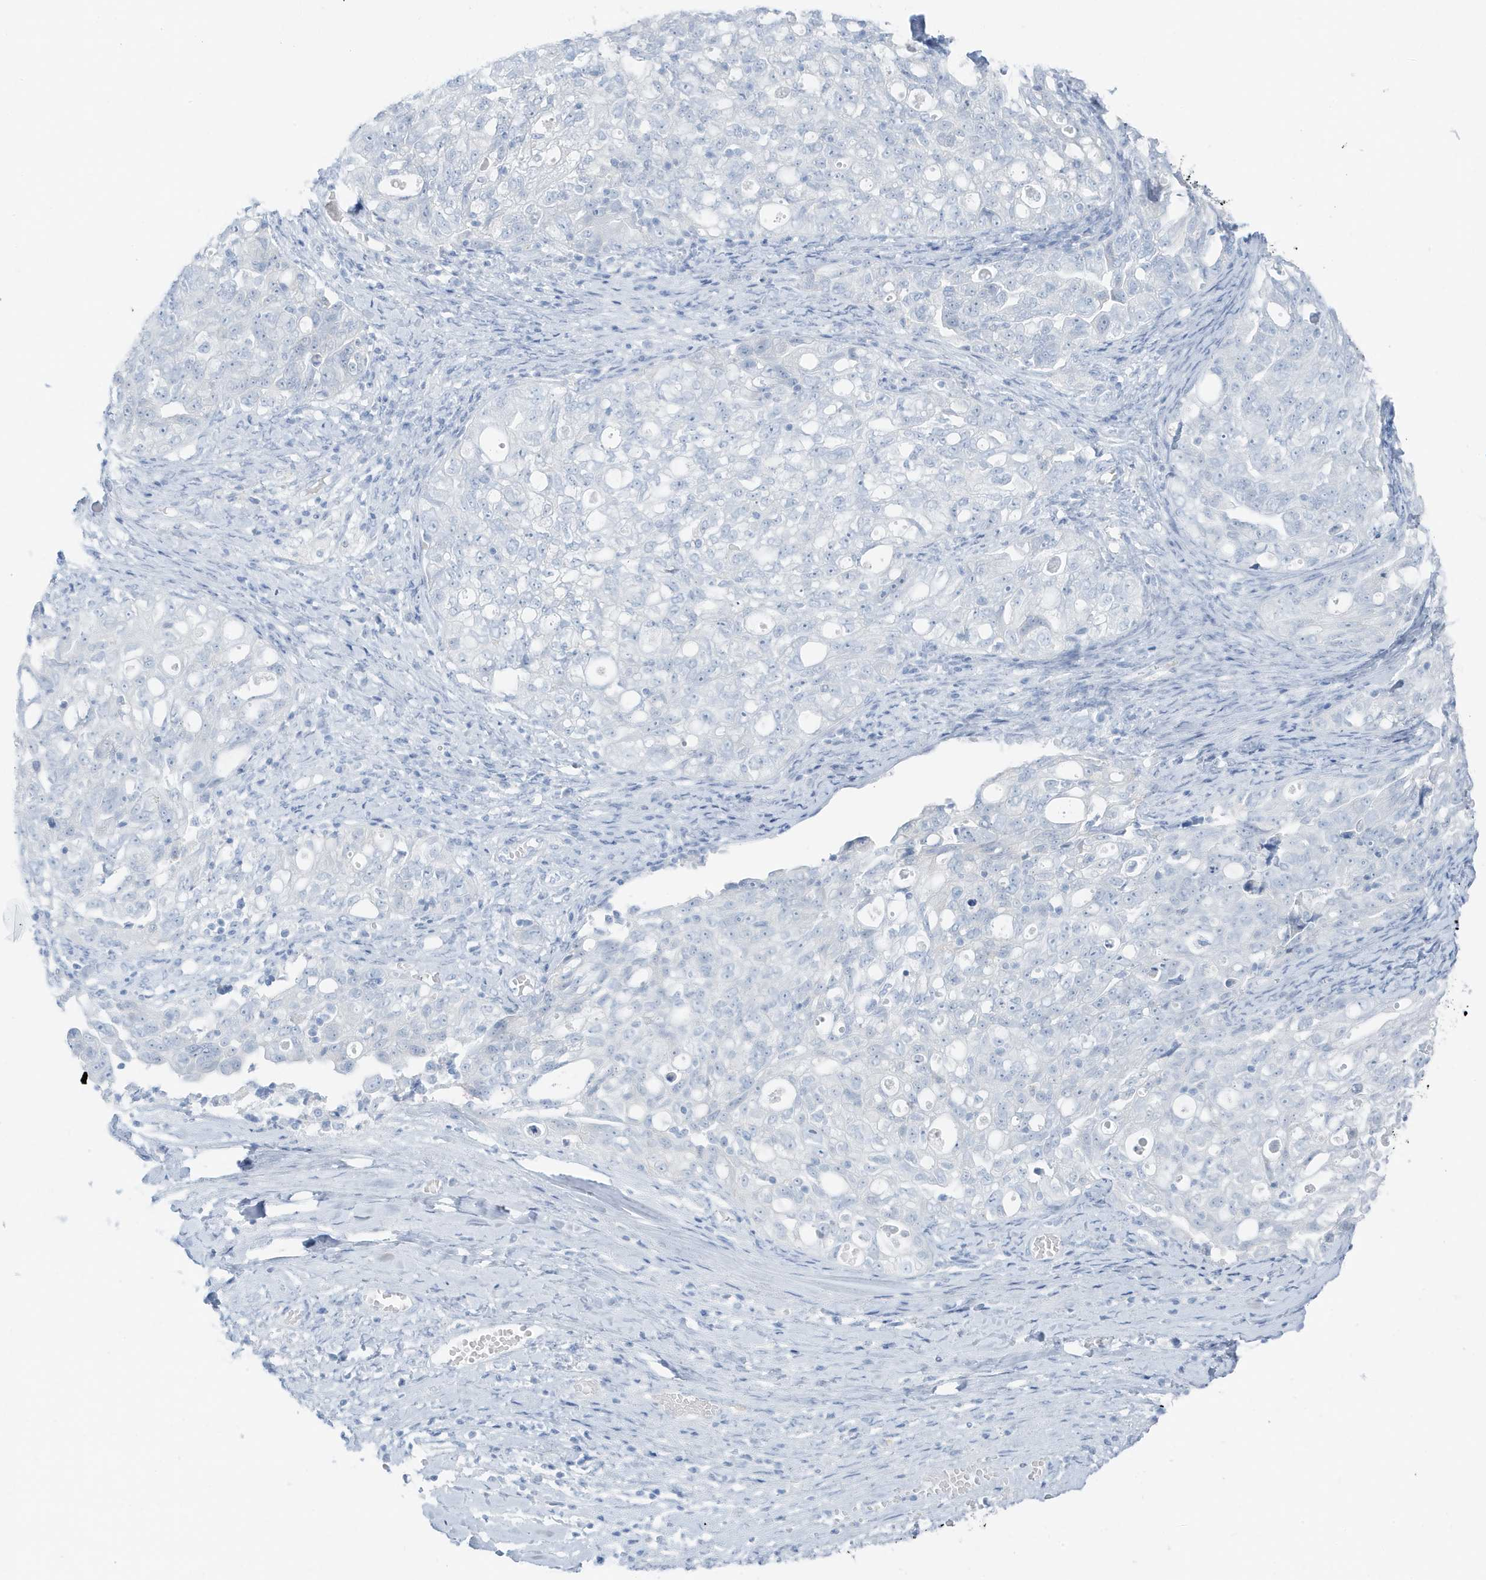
{"staining": {"intensity": "negative", "quantity": "none", "location": "none"}, "tissue": "ovarian cancer", "cell_type": "Tumor cells", "image_type": "cancer", "snomed": [{"axis": "morphology", "description": "Carcinoma, NOS"}, {"axis": "morphology", "description": "Cystadenocarcinoma, serous, NOS"}, {"axis": "topography", "description": "Ovary"}], "caption": "This is an immunohistochemistry (IHC) photomicrograph of ovarian serous cystadenocarcinoma. There is no positivity in tumor cells.", "gene": "ZFP64", "patient": {"sex": "female", "age": 69}}